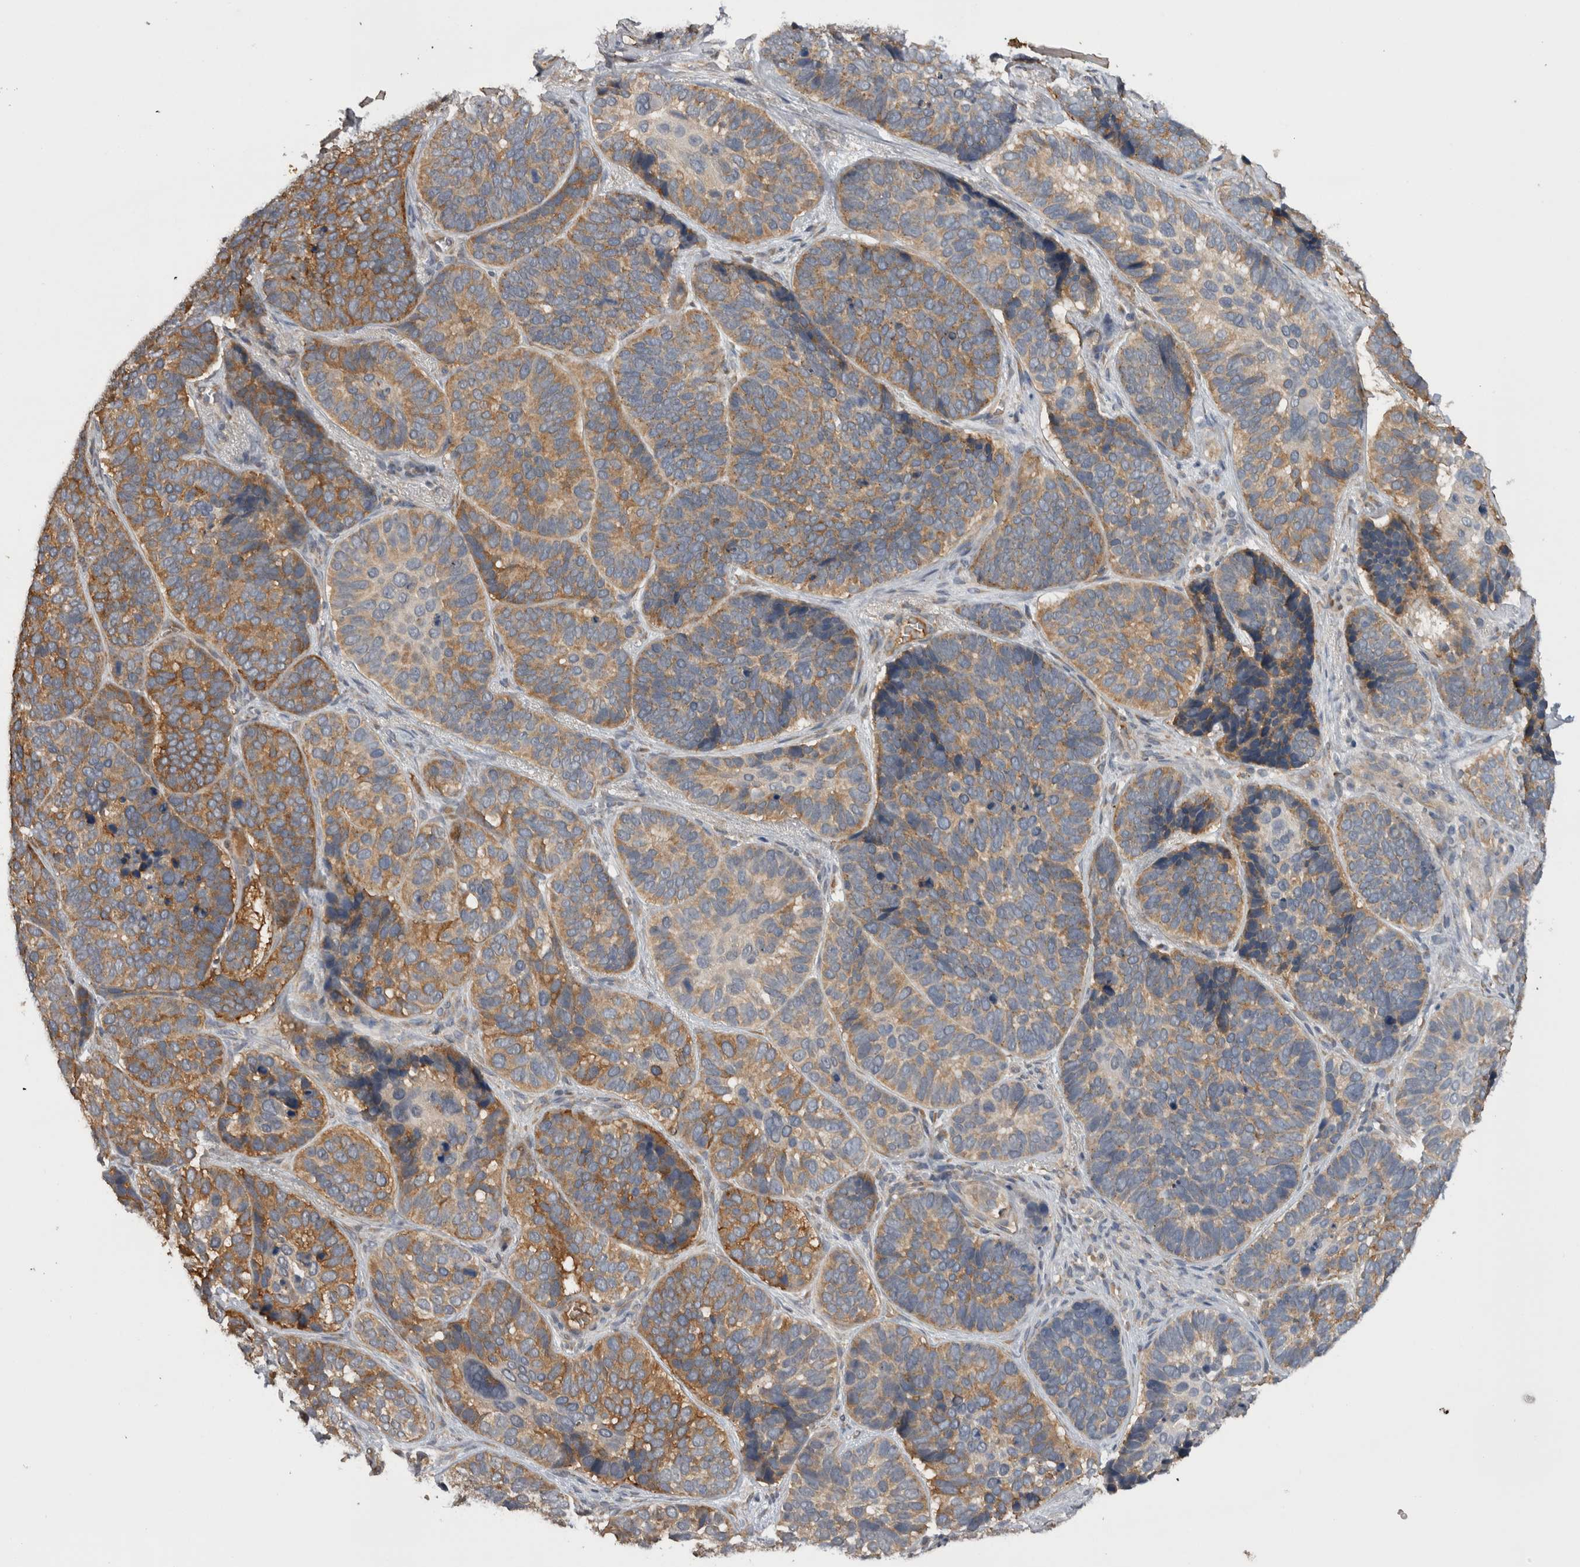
{"staining": {"intensity": "moderate", "quantity": ">75%", "location": "cytoplasmic/membranous"}, "tissue": "skin cancer", "cell_type": "Tumor cells", "image_type": "cancer", "snomed": [{"axis": "morphology", "description": "Basal cell carcinoma"}, {"axis": "topography", "description": "Skin"}], "caption": "Protein analysis of skin cancer tissue exhibits moderate cytoplasmic/membranous expression in approximately >75% of tumor cells. (brown staining indicates protein expression, while blue staining denotes nuclei).", "gene": "TMED7", "patient": {"sex": "male", "age": 62}}